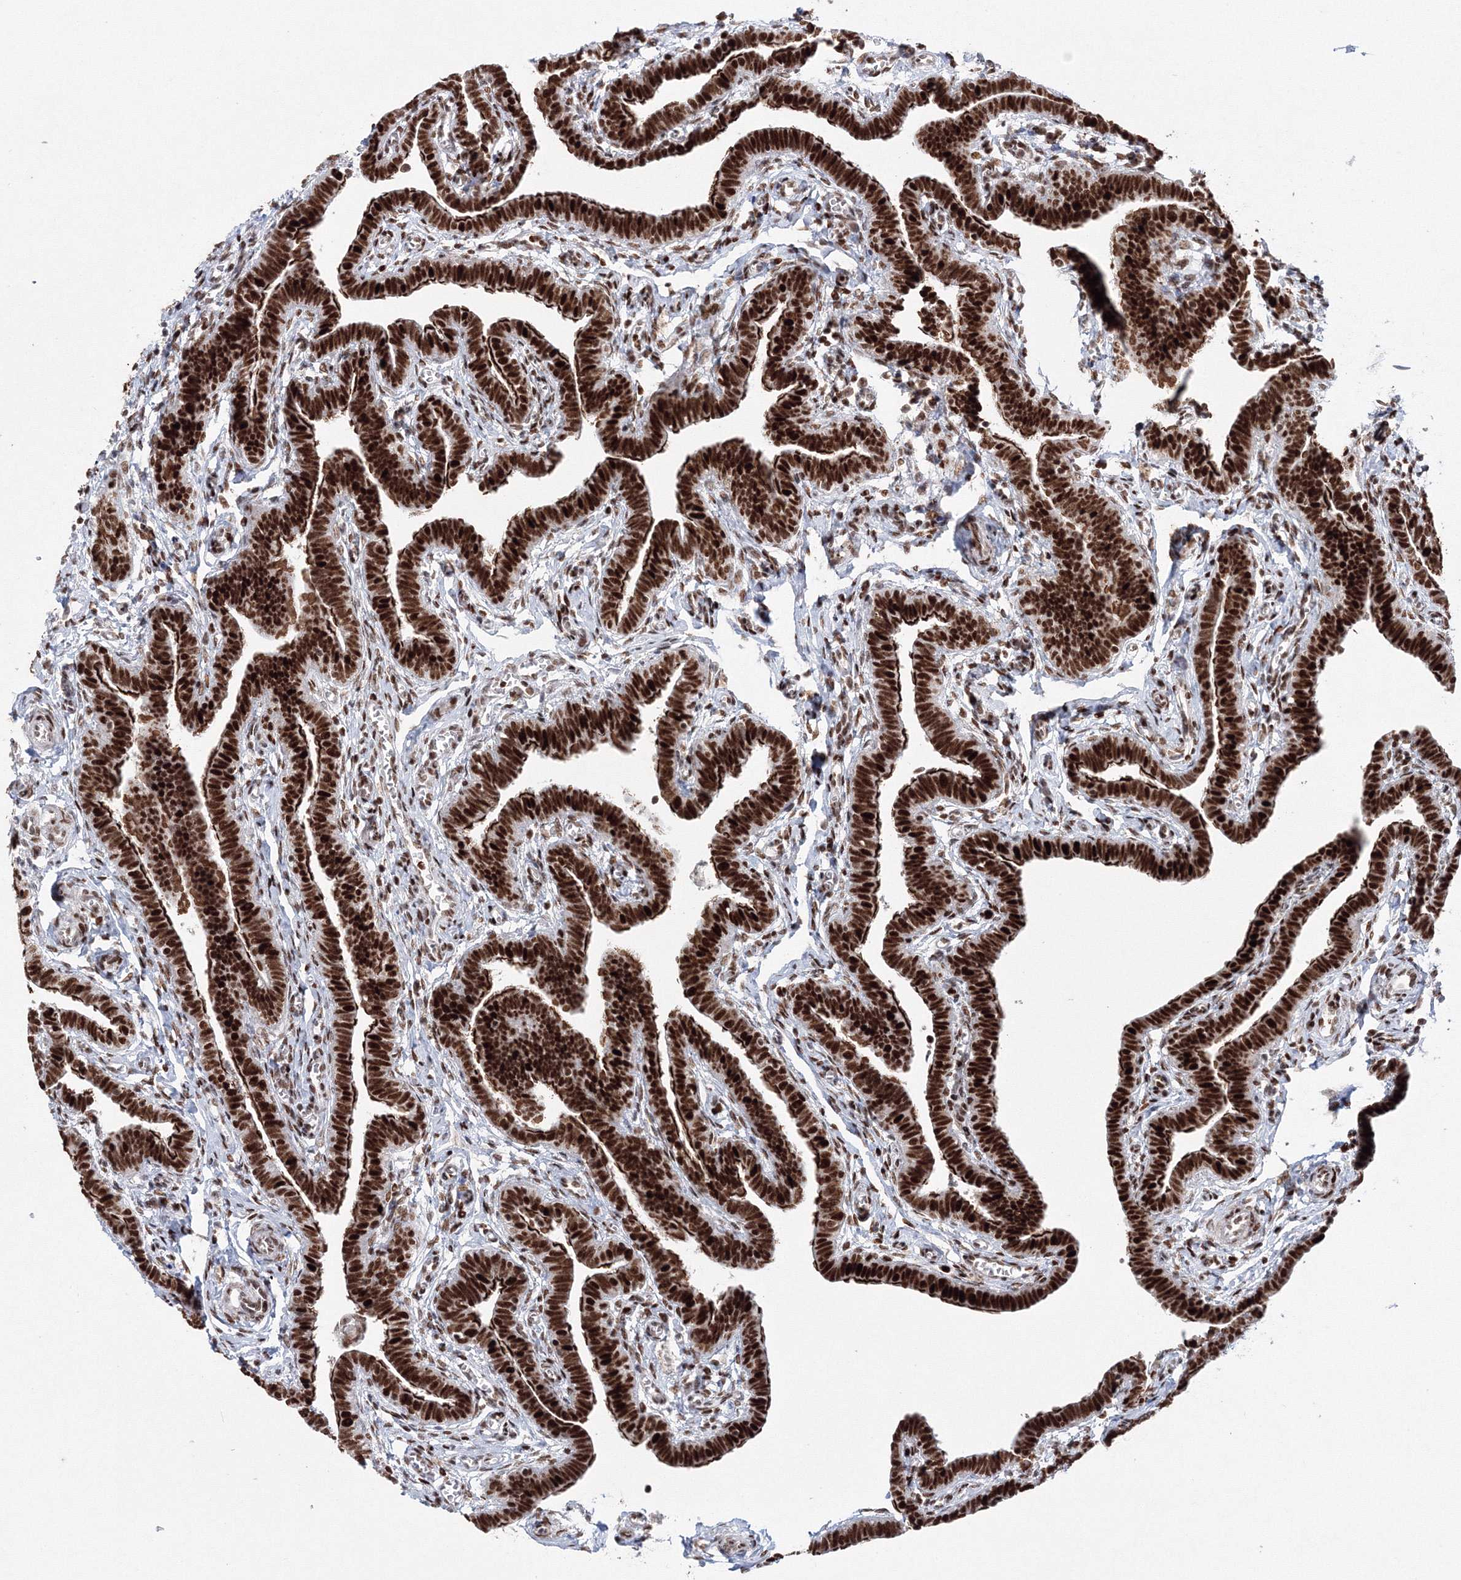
{"staining": {"intensity": "strong", "quantity": ">75%", "location": "cytoplasmic/membranous,nuclear"}, "tissue": "fallopian tube", "cell_type": "Glandular cells", "image_type": "normal", "snomed": [{"axis": "morphology", "description": "Normal tissue, NOS"}, {"axis": "topography", "description": "Fallopian tube"}], "caption": "A brown stain shows strong cytoplasmic/membranous,nuclear expression of a protein in glandular cells of normal fallopian tube.", "gene": "LIG1", "patient": {"sex": "female", "age": 36}}